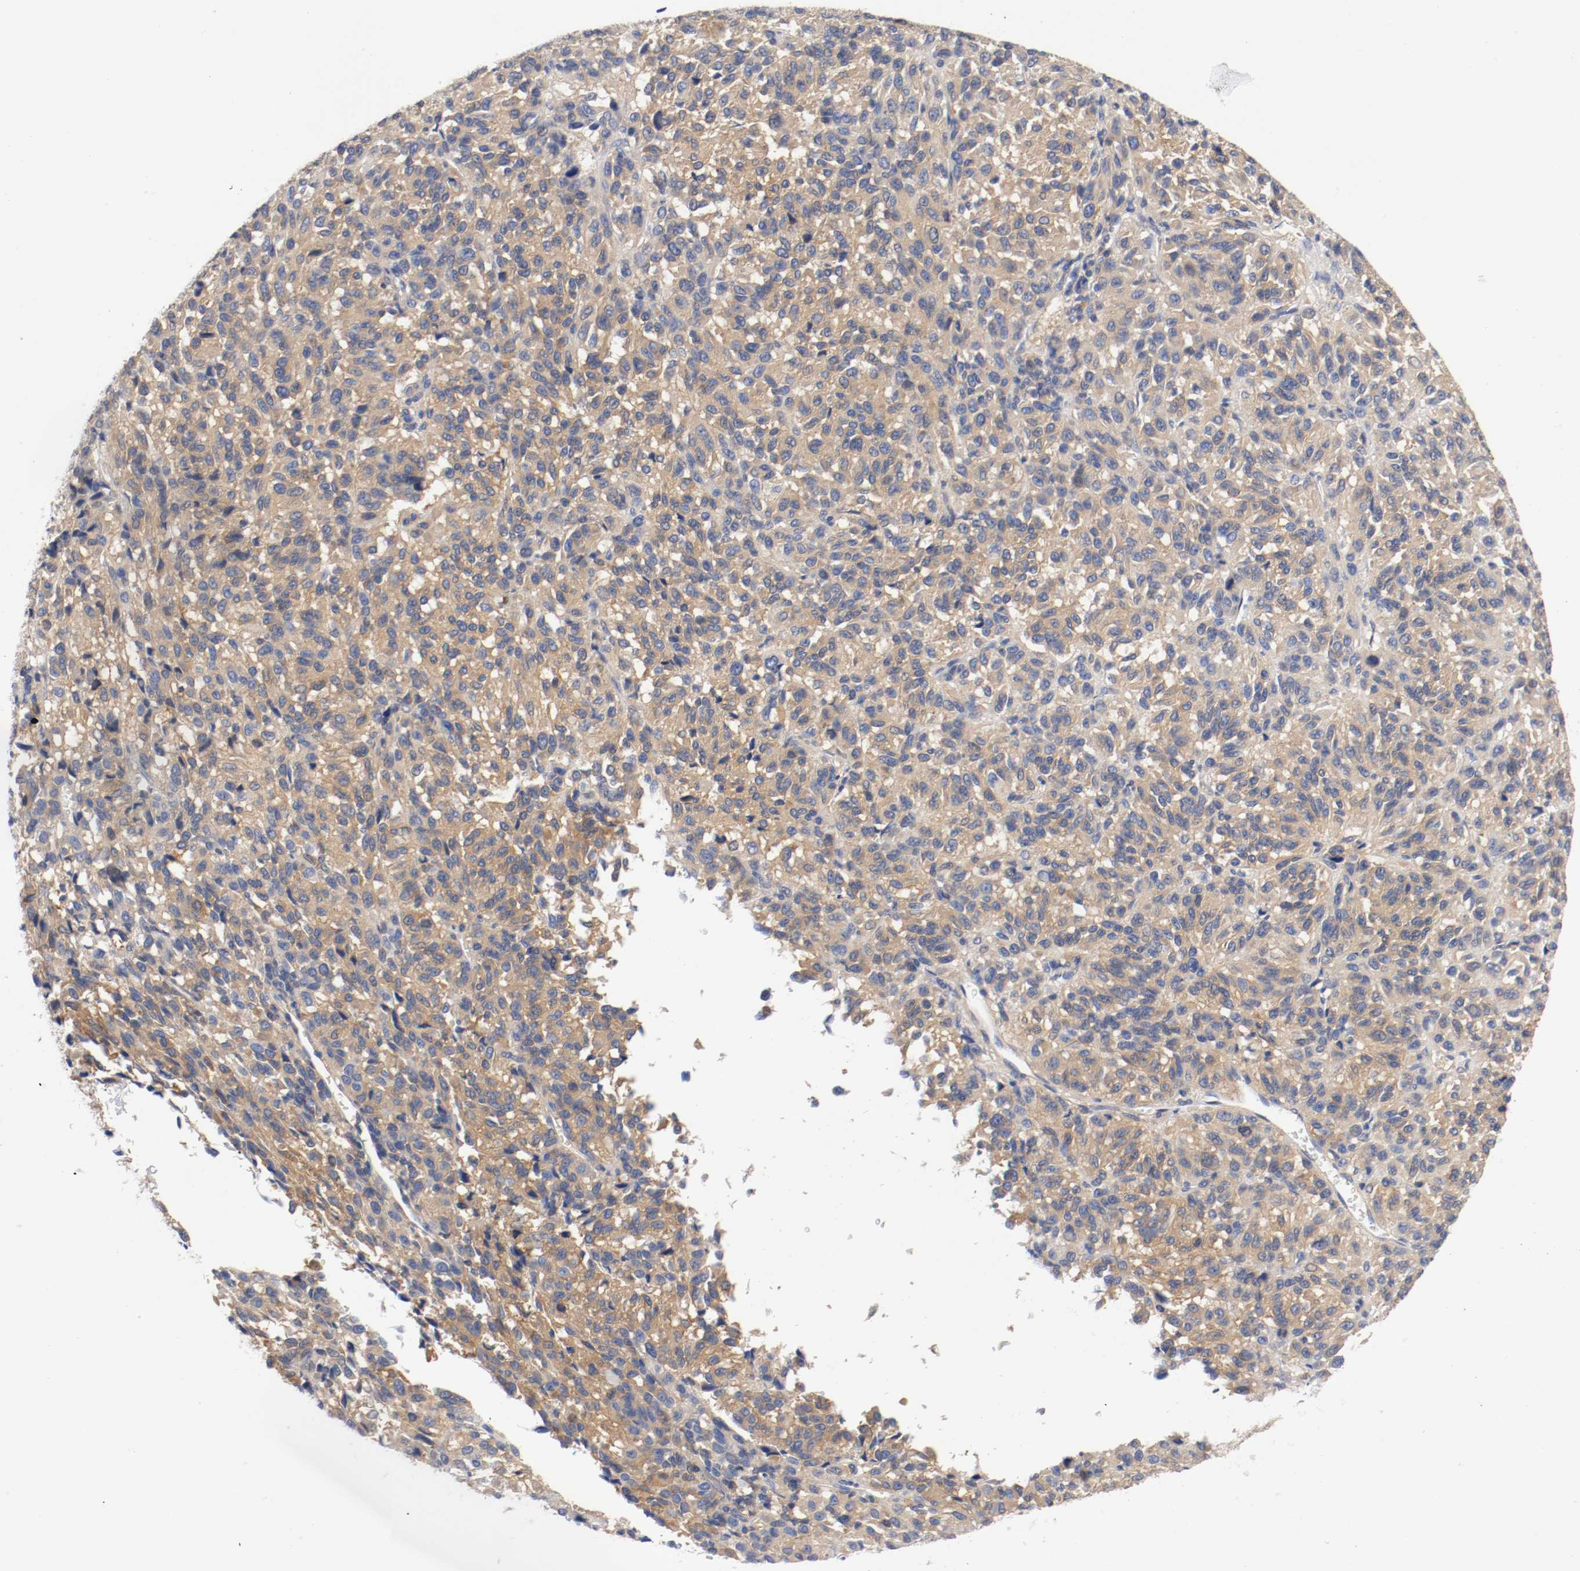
{"staining": {"intensity": "strong", "quantity": ">75%", "location": "cytoplasmic/membranous"}, "tissue": "melanoma", "cell_type": "Tumor cells", "image_type": "cancer", "snomed": [{"axis": "morphology", "description": "Malignant melanoma, Metastatic site"}, {"axis": "topography", "description": "Lung"}], "caption": "Protein staining exhibits strong cytoplasmic/membranous positivity in about >75% of tumor cells in melanoma.", "gene": "HGS", "patient": {"sex": "male", "age": 64}}